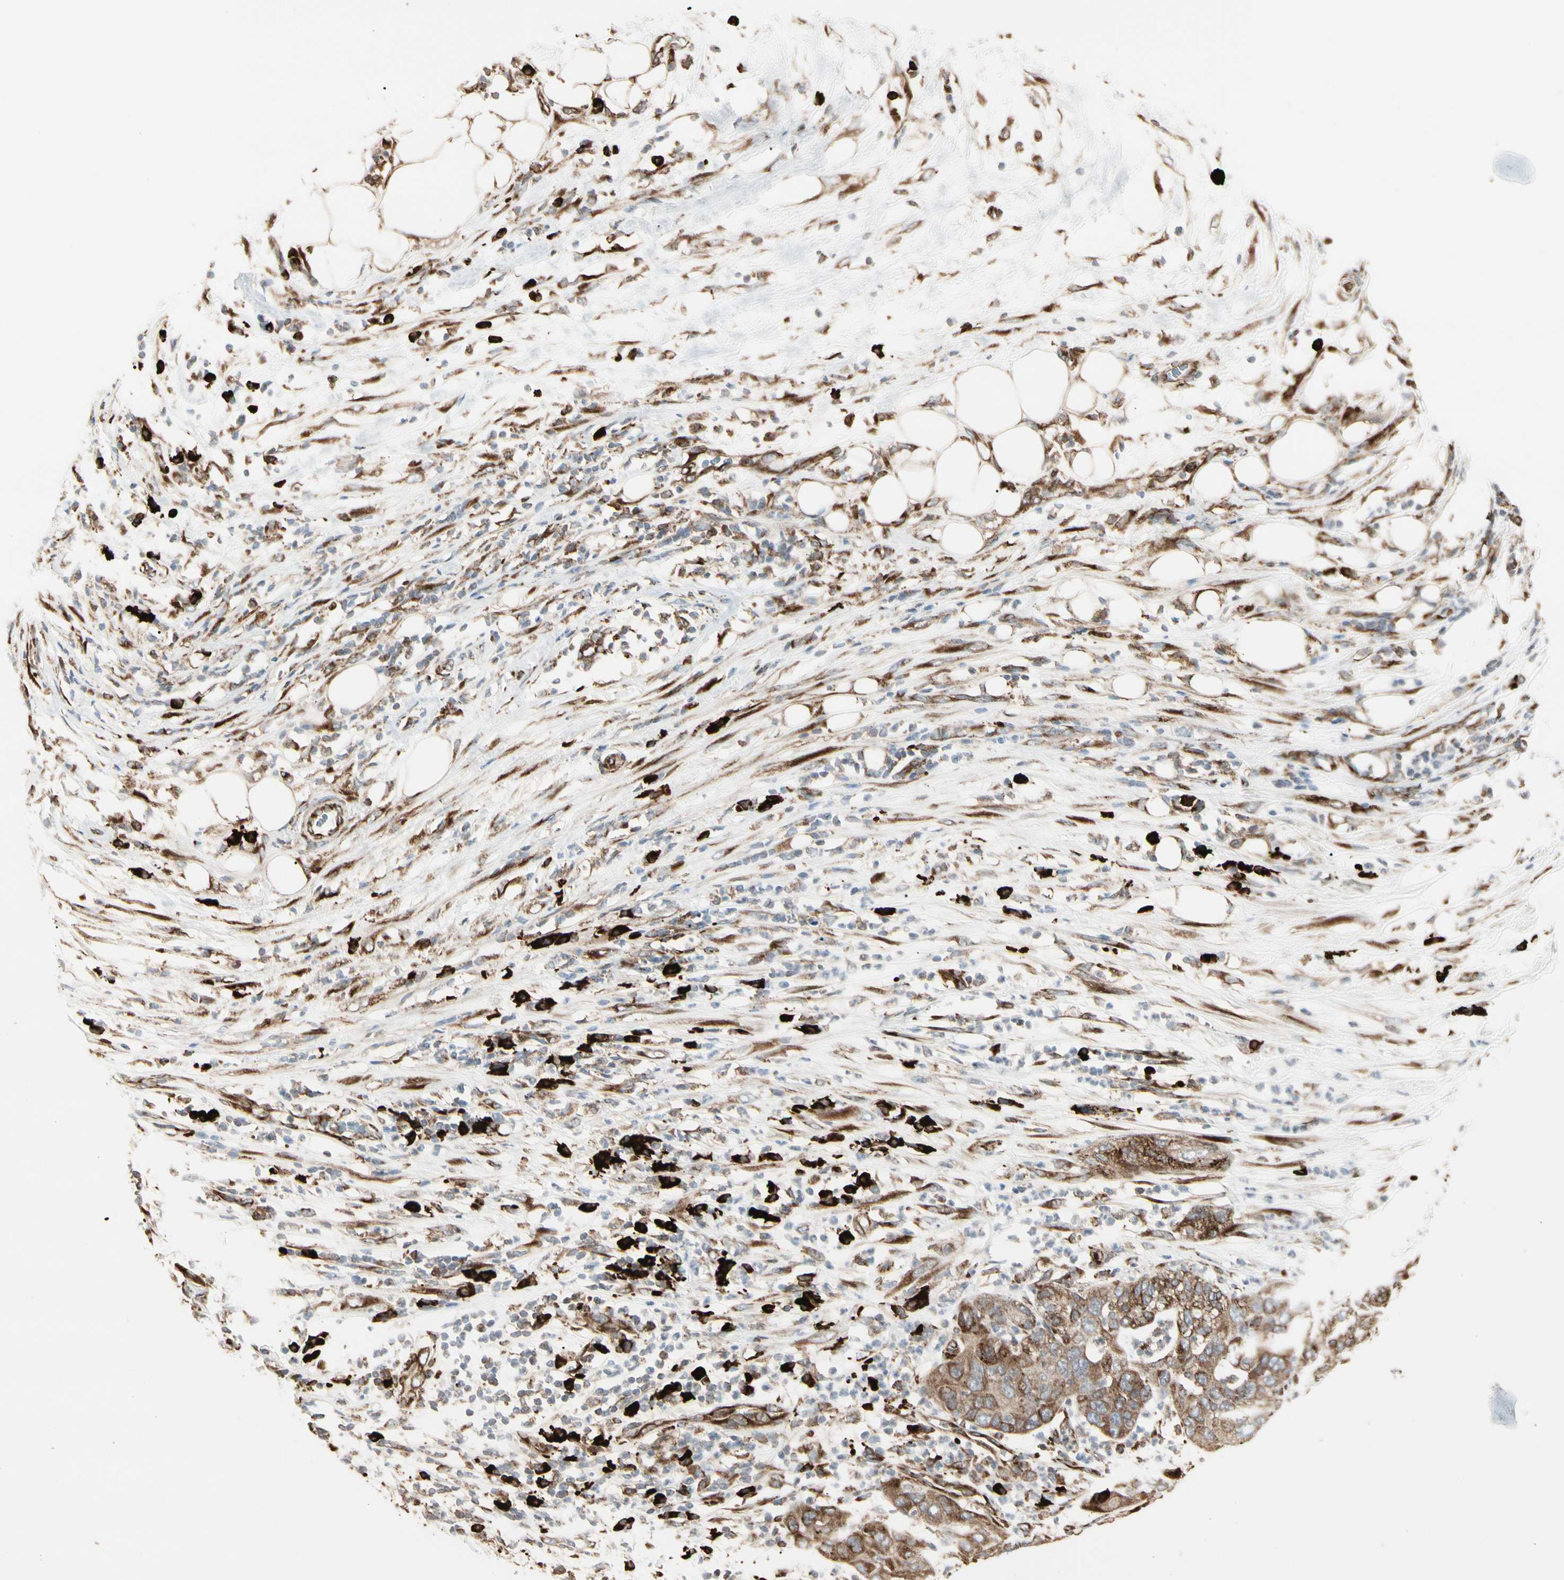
{"staining": {"intensity": "moderate", "quantity": ">75%", "location": "cytoplasmic/membranous"}, "tissue": "pancreatic cancer", "cell_type": "Tumor cells", "image_type": "cancer", "snomed": [{"axis": "morphology", "description": "Adenocarcinoma, NOS"}, {"axis": "topography", "description": "Pancreas"}], "caption": "A brown stain shows moderate cytoplasmic/membranous positivity of a protein in pancreatic cancer tumor cells.", "gene": "HSP90B1", "patient": {"sex": "female", "age": 78}}